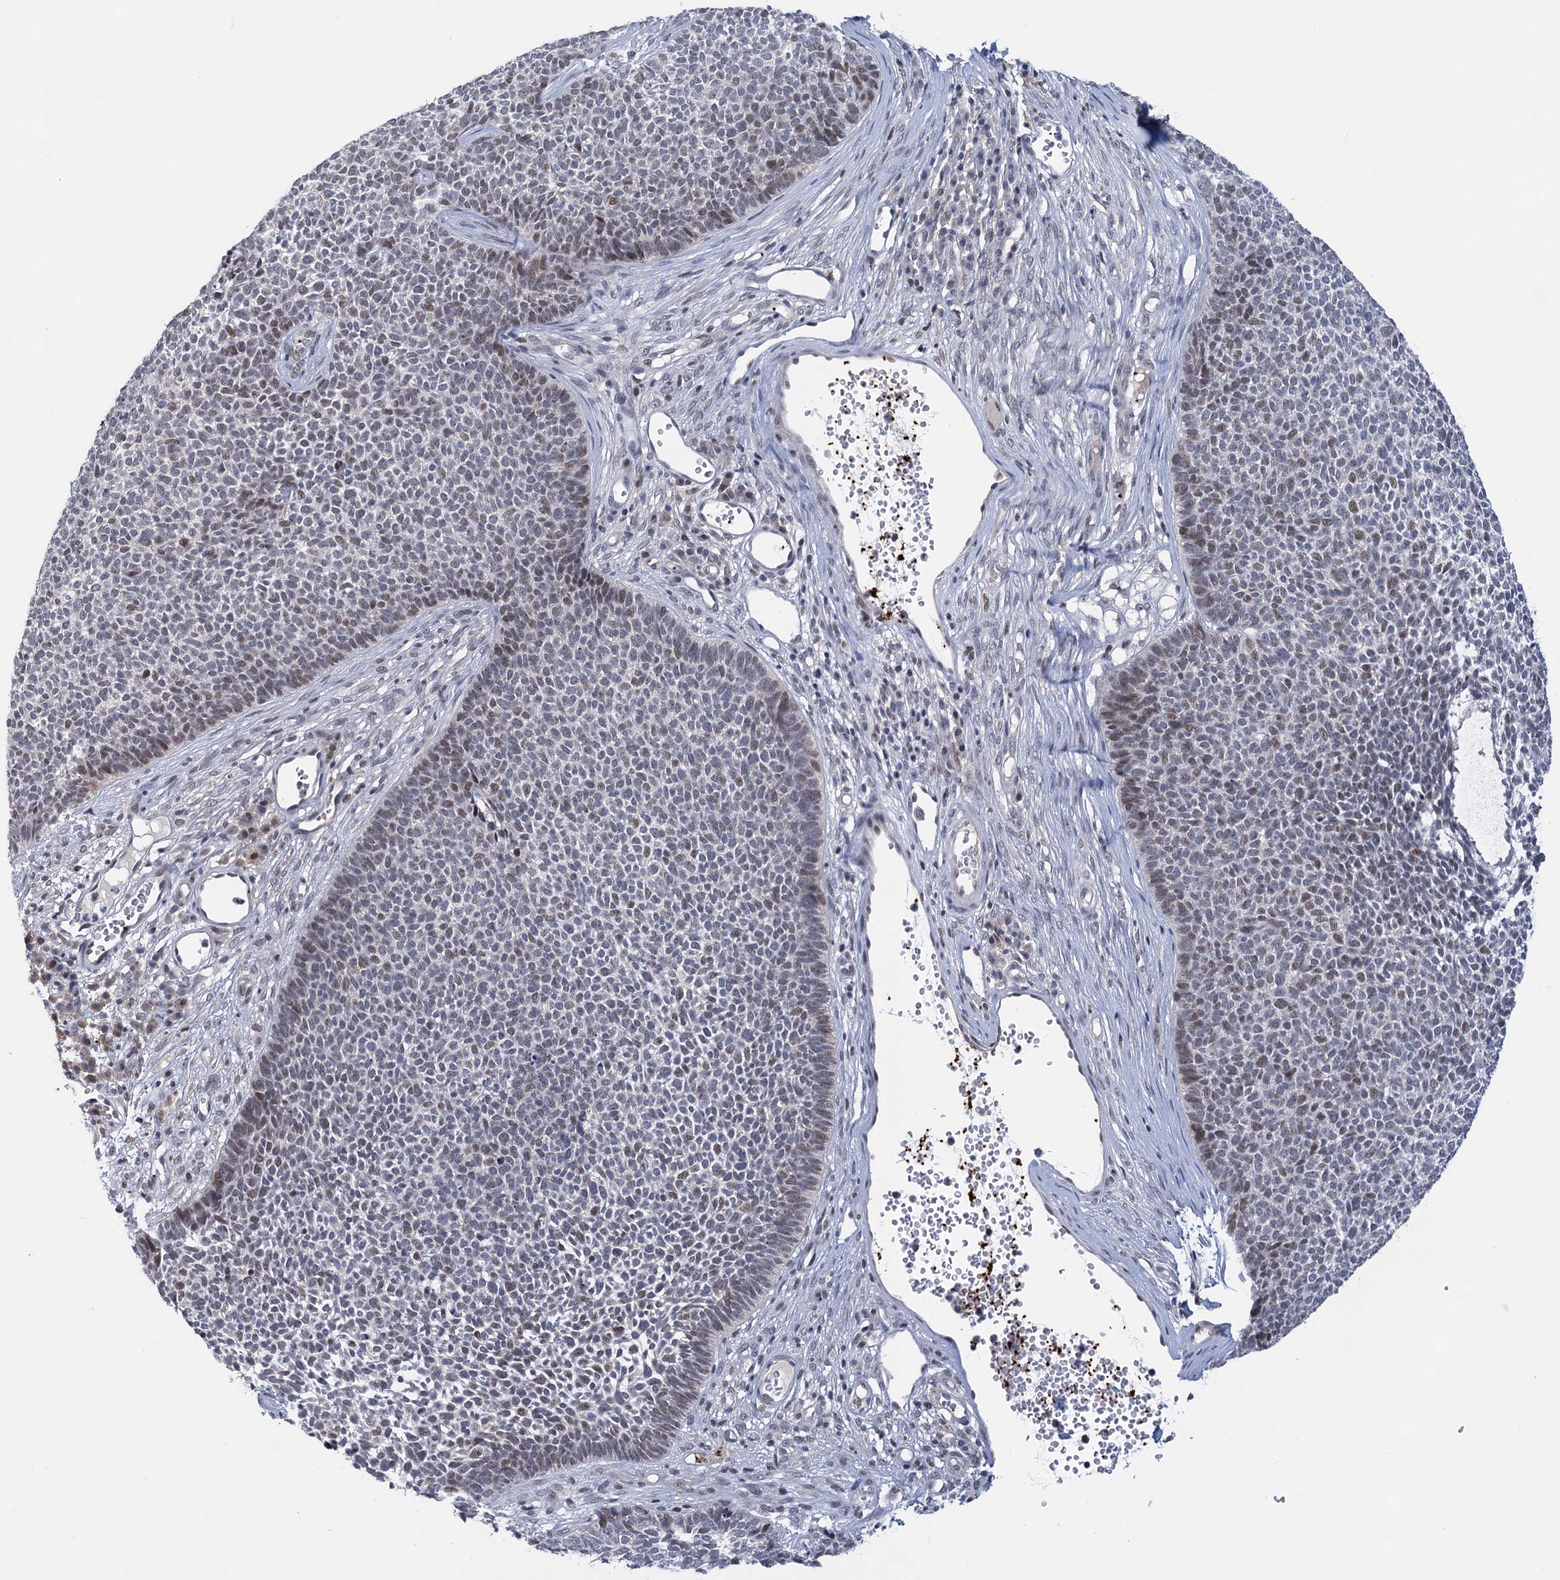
{"staining": {"intensity": "weak", "quantity": "<25%", "location": "nuclear"}, "tissue": "skin cancer", "cell_type": "Tumor cells", "image_type": "cancer", "snomed": [{"axis": "morphology", "description": "Basal cell carcinoma"}, {"axis": "topography", "description": "Skin"}], "caption": "Photomicrograph shows no significant protein expression in tumor cells of basal cell carcinoma (skin).", "gene": "MON2", "patient": {"sex": "female", "age": 84}}